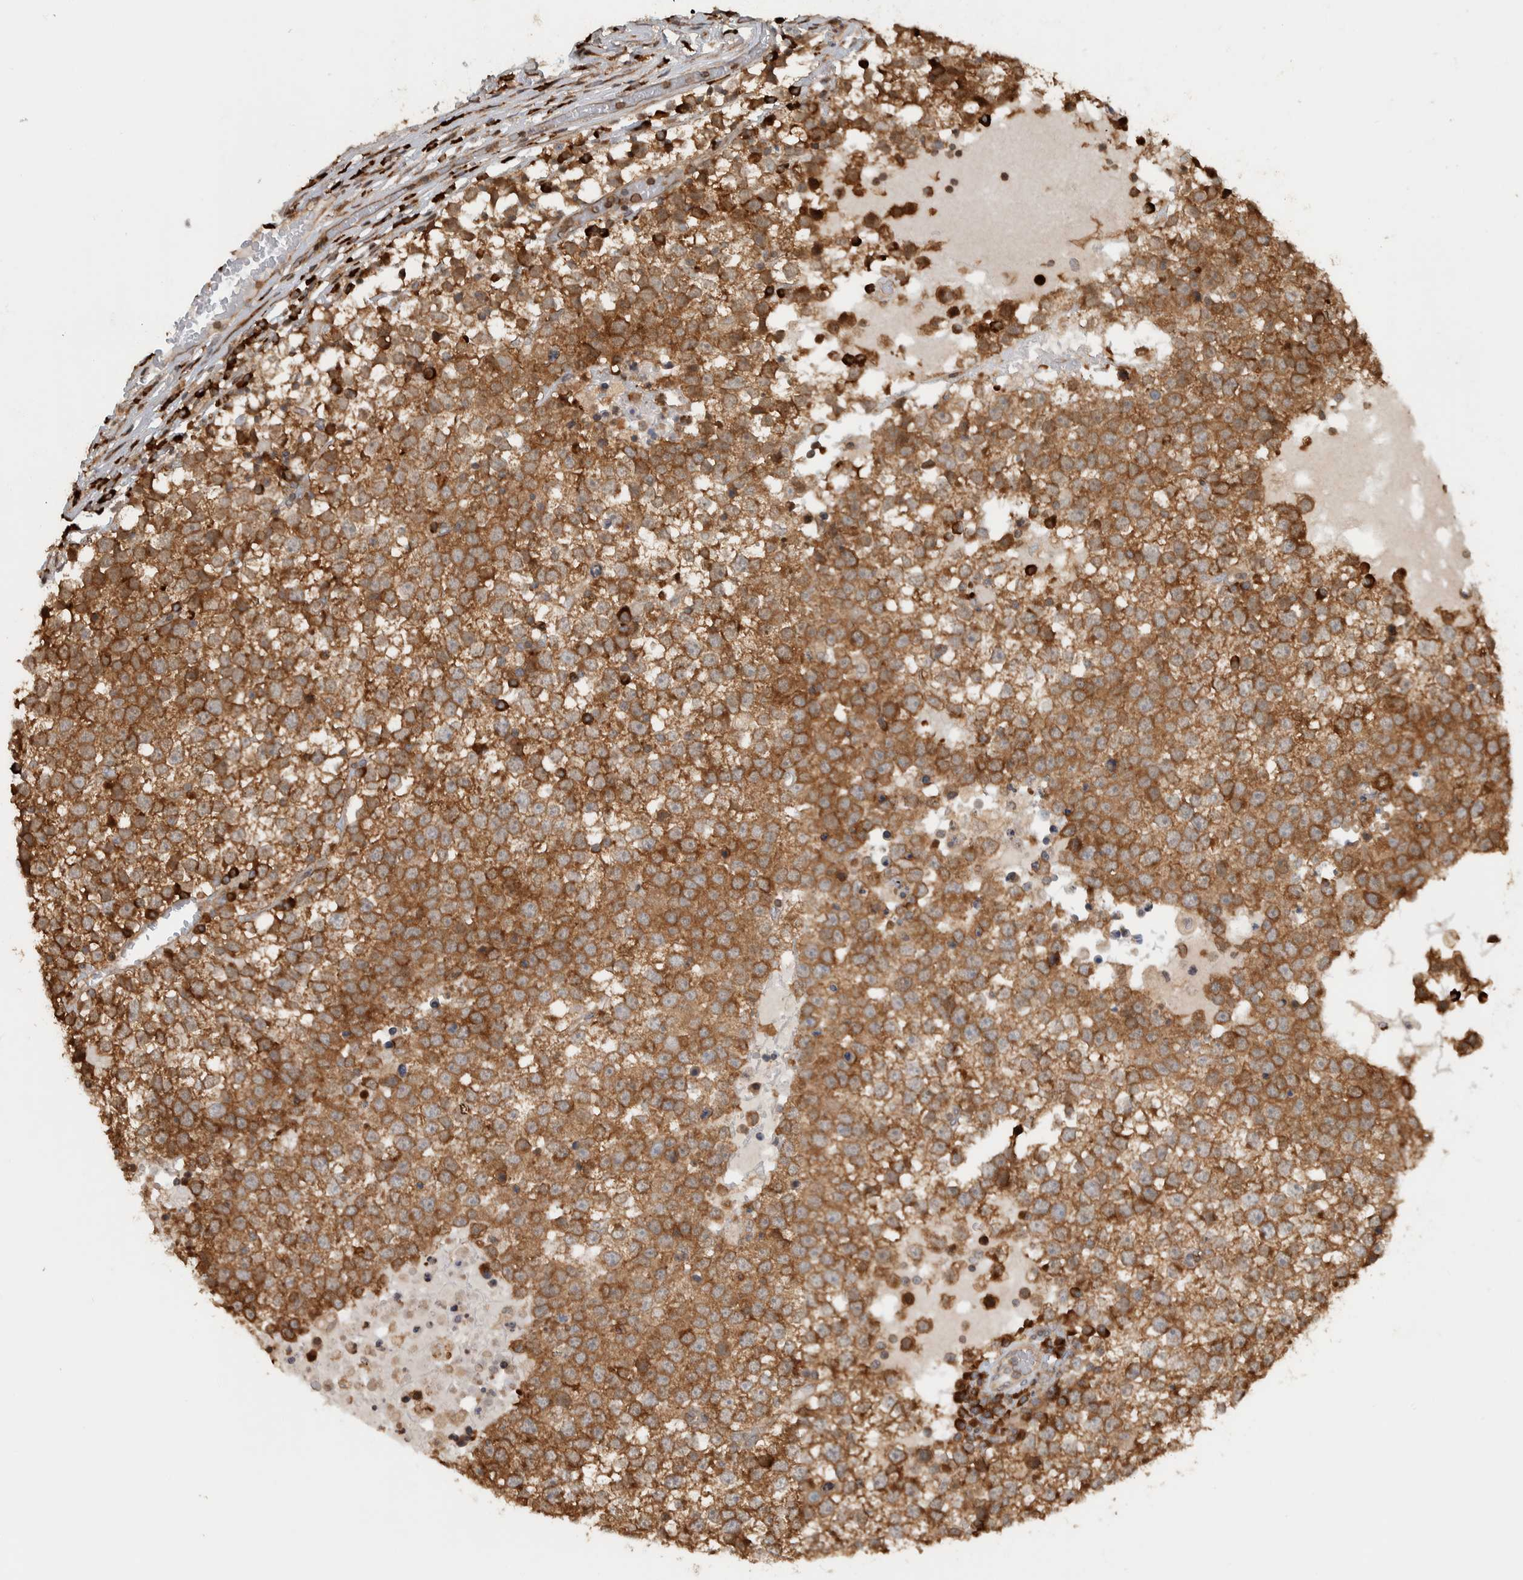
{"staining": {"intensity": "moderate", "quantity": ">75%", "location": "cytoplasmic/membranous"}, "tissue": "testis cancer", "cell_type": "Tumor cells", "image_type": "cancer", "snomed": [{"axis": "morphology", "description": "Seminoma, NOS"}, {"axis": "topography", "description": "Testis"}], "caption": "Human seminoma (testis) stained for a protein (brown) shows moderate cytoplasmic/membranous positive expression in about >75% of tumor cells.", "gene": "CNTROB", "patient": {"sex": "male", "age": 65}}